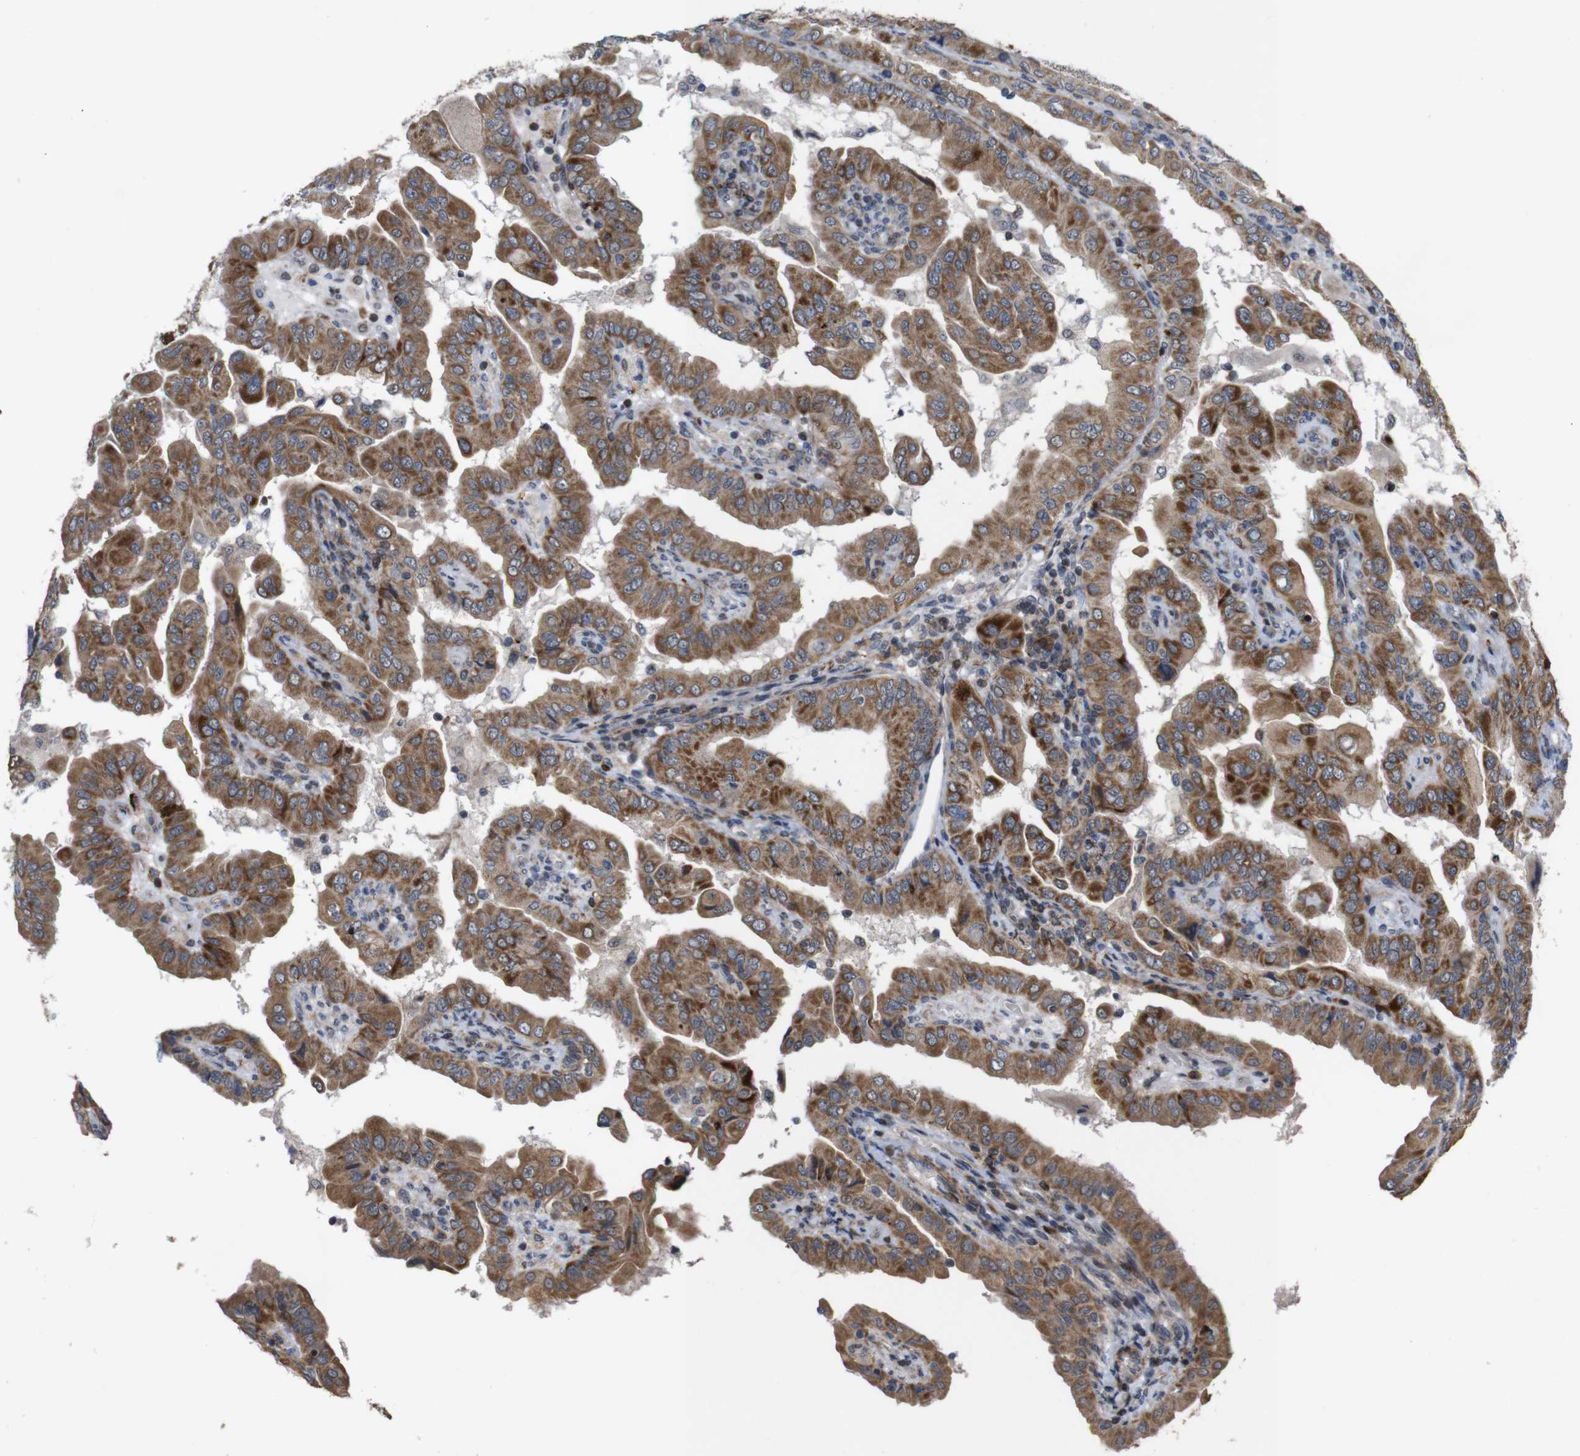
{"staining": {"intensity": "moderate", "quantity": ">75%", "location": "cytoplasmic/membranous"}, "tissue": "thyroid cancer", "cell_type": "Tumor cells", "image_type": "cancer", "snomed": [{"axis": "morphology", "description": "Papillary adenocarcinoma, NOS"}, {"axis": "topography", "description": "Thyroid gland"}], "caption": "Papillary adenocarcinoma (thyroid) tissue exhibits moderate cytoplasmic/membranous expression in about >75% of tumor cells Using DAB (3,3'-diaminobenzidine) (brown) and hematoxylin (blue) stains, captured at high magnification using brightfield microscopy.", "gene": "ATP7B", "patient": {"sex": "male", "age": 33}}